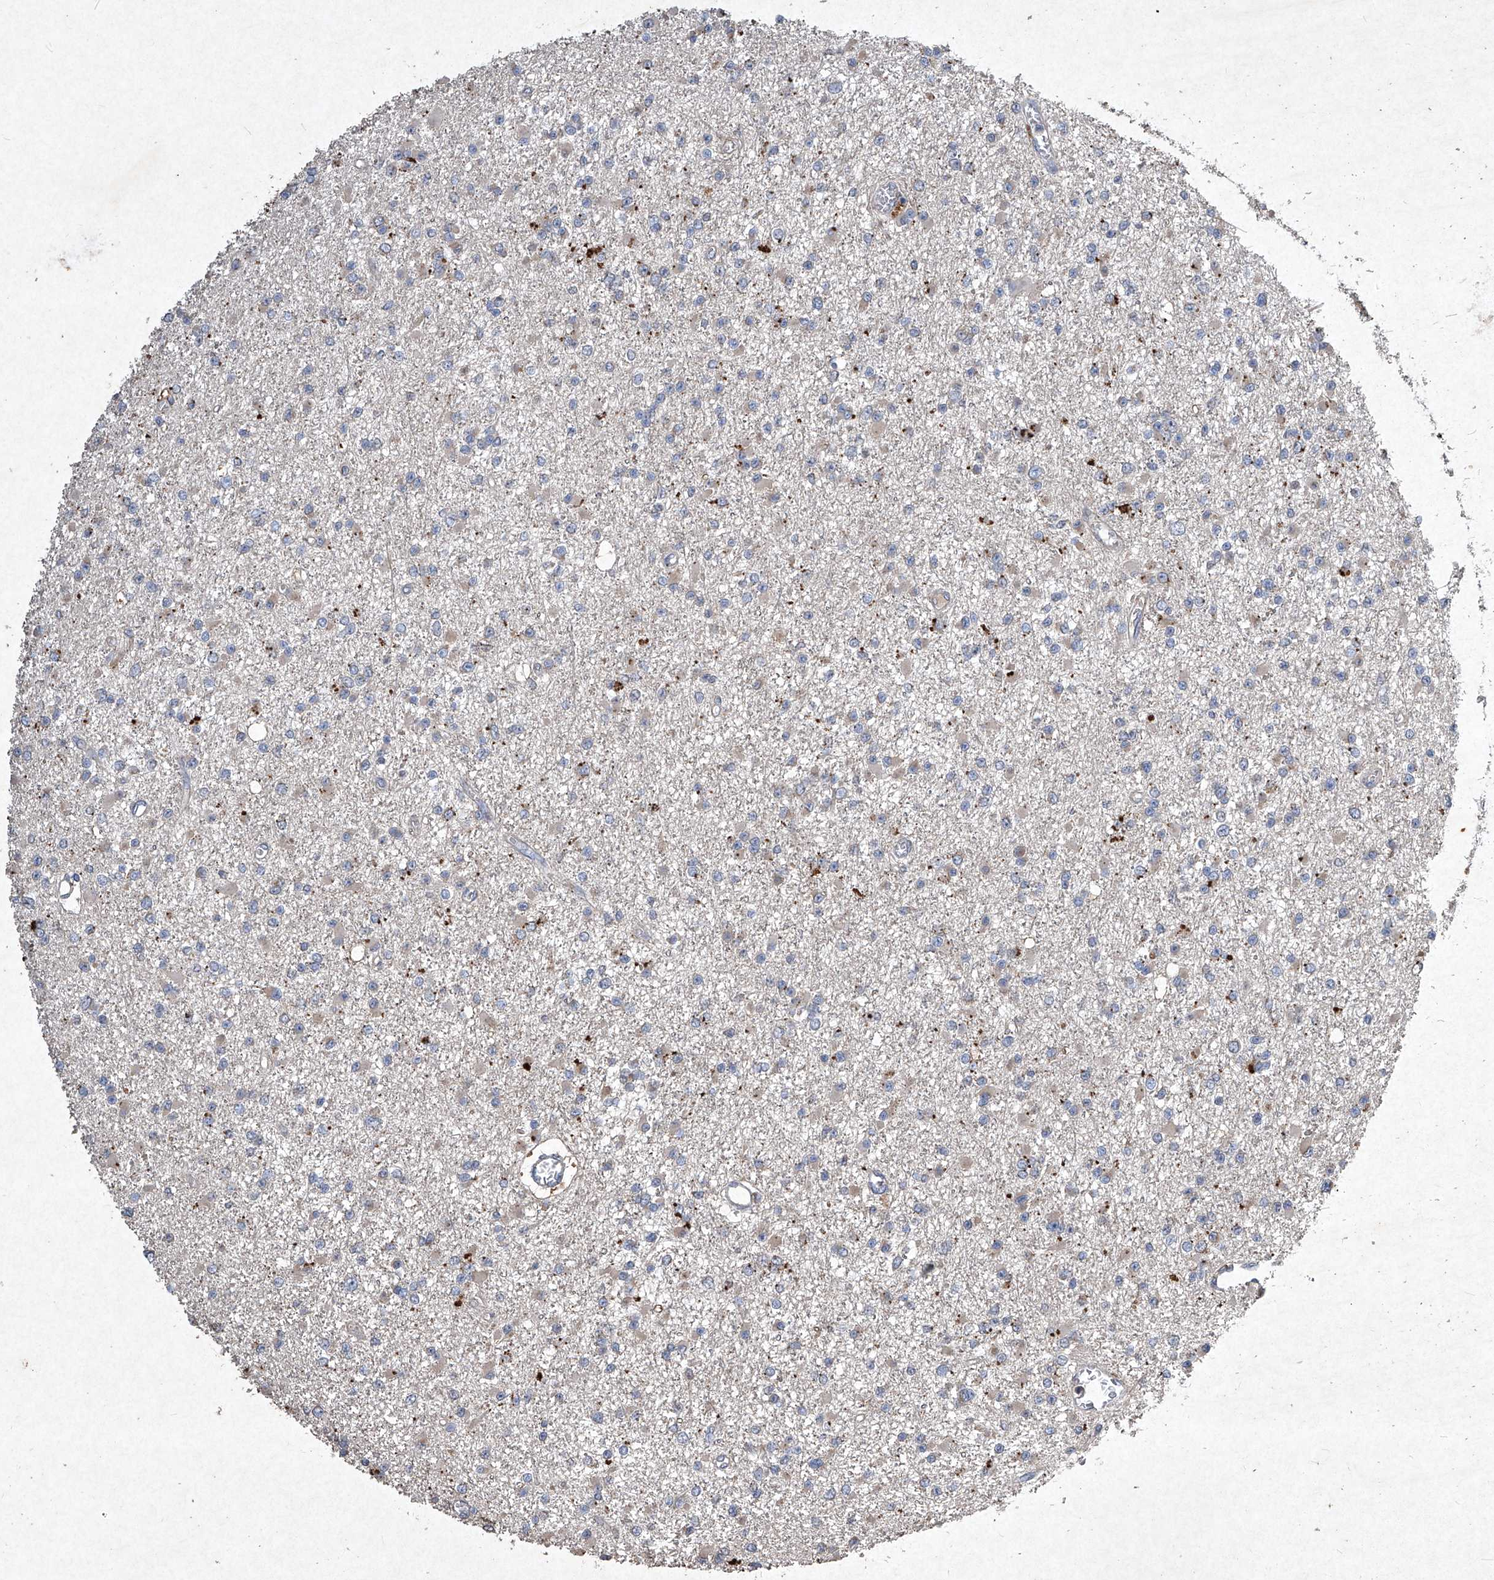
{"staining": {"intensity": "negative", "quantity": "none", "location": "none"}, "tissue": "glioma", "cell_type": "Tumor cells", "image_type": "cancer", "snomed": [{"axis": "morphology", "description": "Glioma, malignant, Low grade"}, {"axis": "topography", "description": "Brain"}], "caption": "DAB (3,3'-diaminobenzidine) immunohistochemical staining of human glioma exhibits no significant positivity in tumor cells.", "gene": "MED16", "patient": {"sex": "female", "age": 22}}